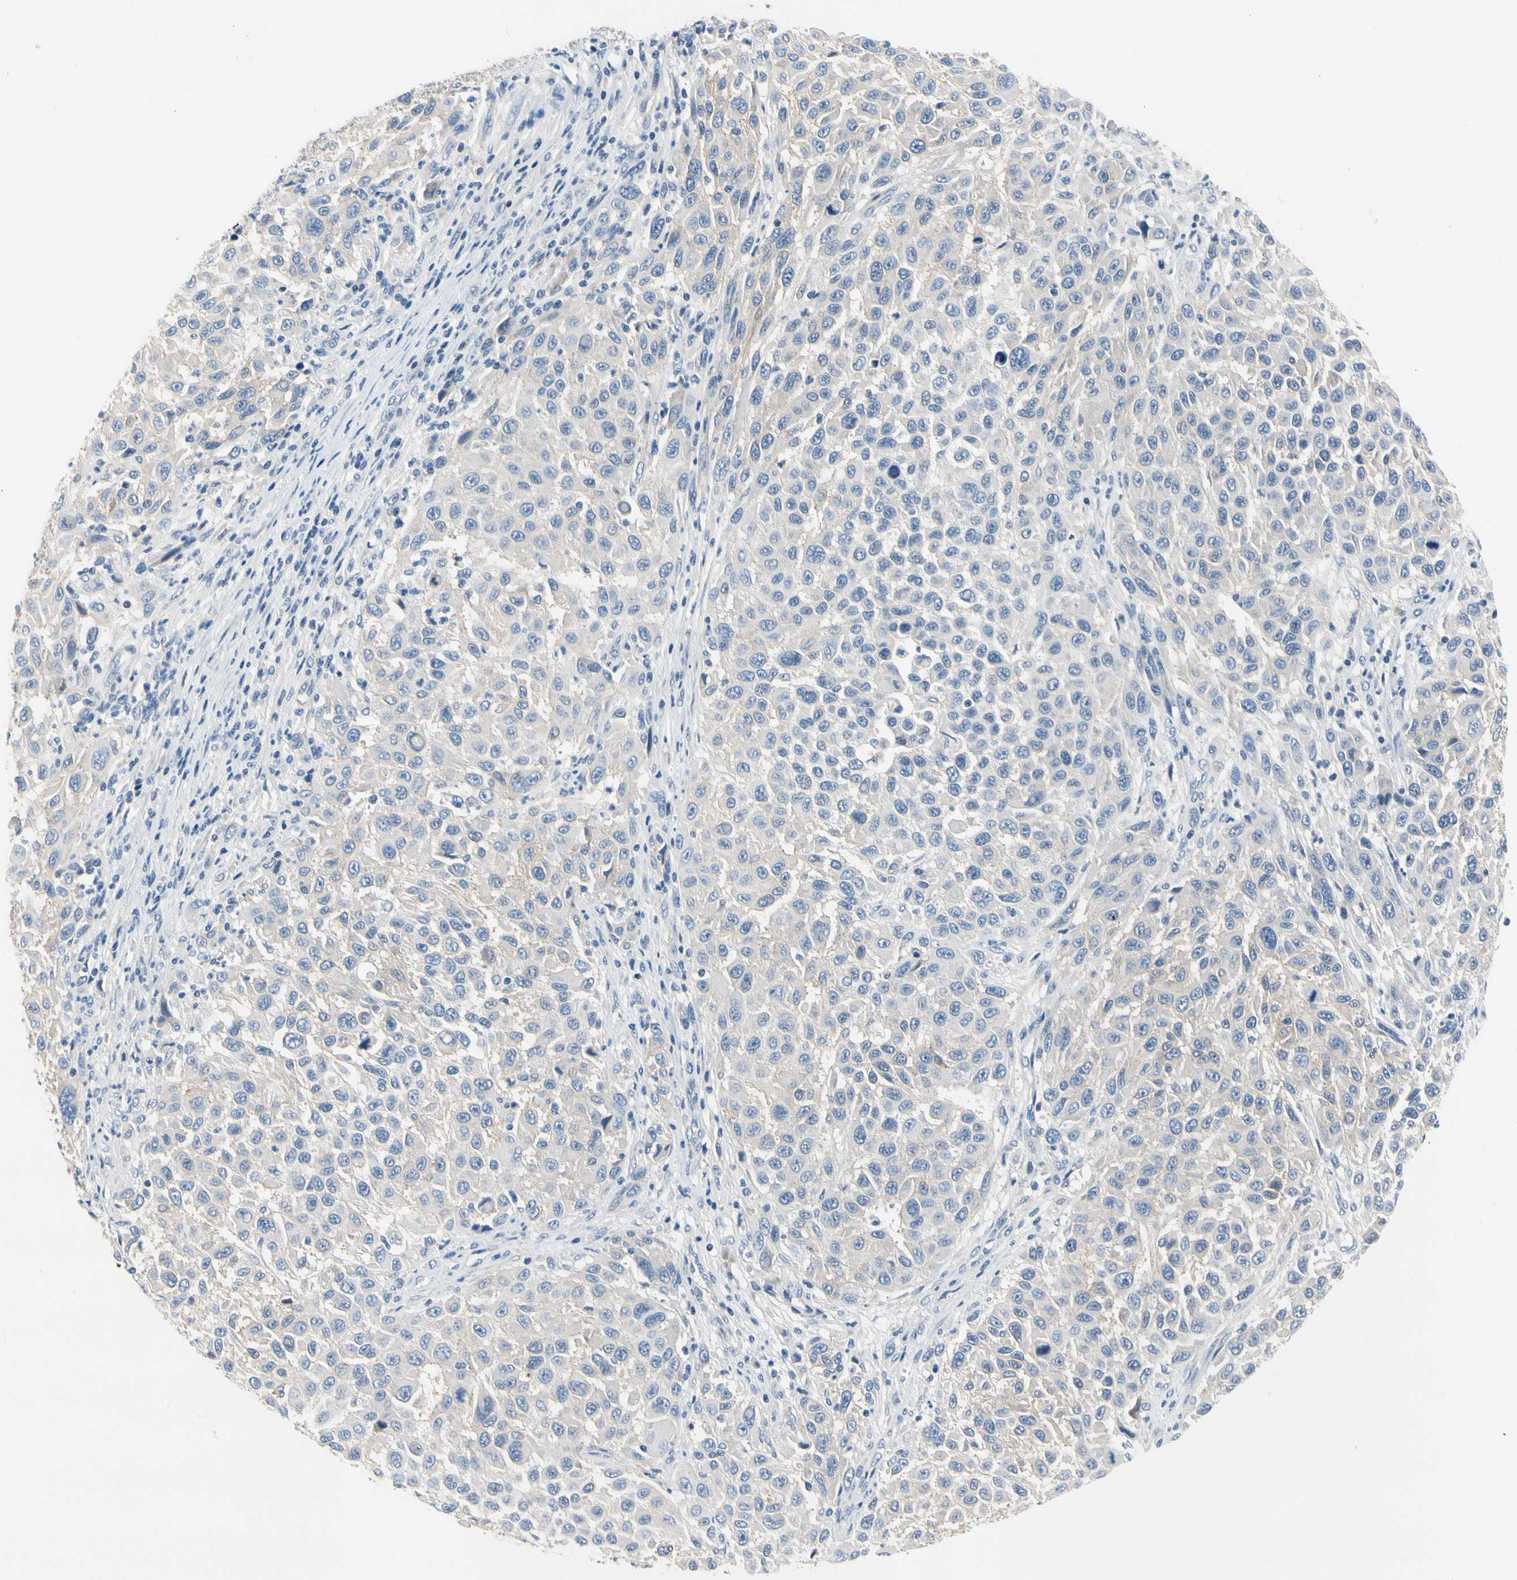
{"staining": {"intensity": "negative", "quantity": "none", "location": "none"}, "tissue": "melanoma", "cell_type": "Tumor cells", "image_type": "cancer", "snomed": [{"axis": "morphology", "description": "Malignant melanoma, Metastatic site"}, {"axis": "topography", "description": "Lymph node"}], "caption": "A histopathology image of malignant melanoma (metastatic site) stained for a protein demonstrates no brown staining in tumor cells.", "gene": "CA14", "patient": {"sex": "male", "age": 61}}